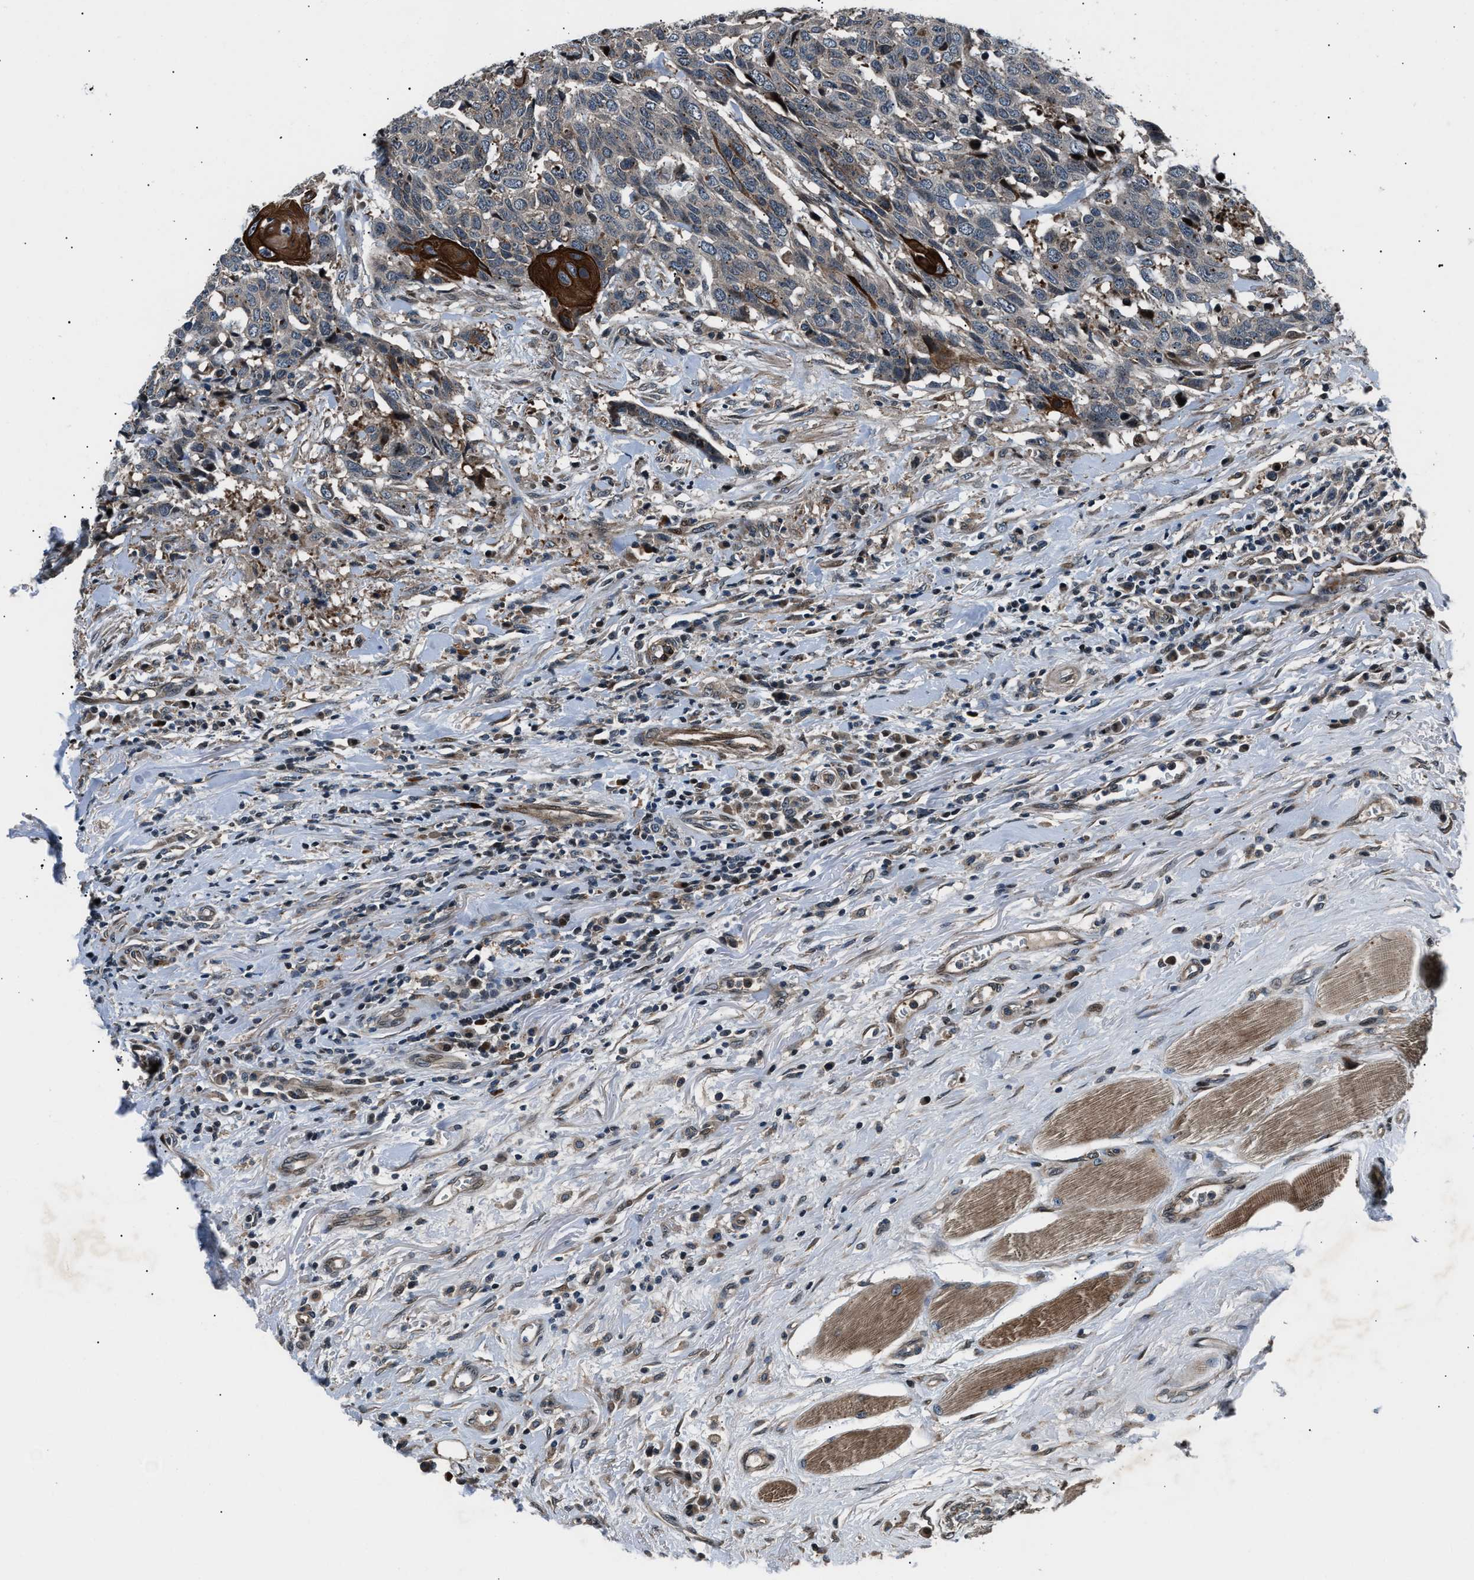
{"staining": {"intensity": "strong", "quantity": "<25%", "location": "cytoplasmic/membranous"}, "tissue": "head and neck cancer", "cell_type": "Tumor cells", "image_type": "cancer", "snomed": [{"axis": "morphology", "description": "Squamous cell carcinoma, NOS"}, {"axis": "topography", "description": "Head-Neck"}], "caption": "The image exhibits staining of head and neck cancer (squamous cell carcinoma), revealing strong cytoplasmic/membranous protein positivity (brown color) within tumor cells.", "gene": "DYNC2I1", "patient": {"sex": "male", "age": 66}}